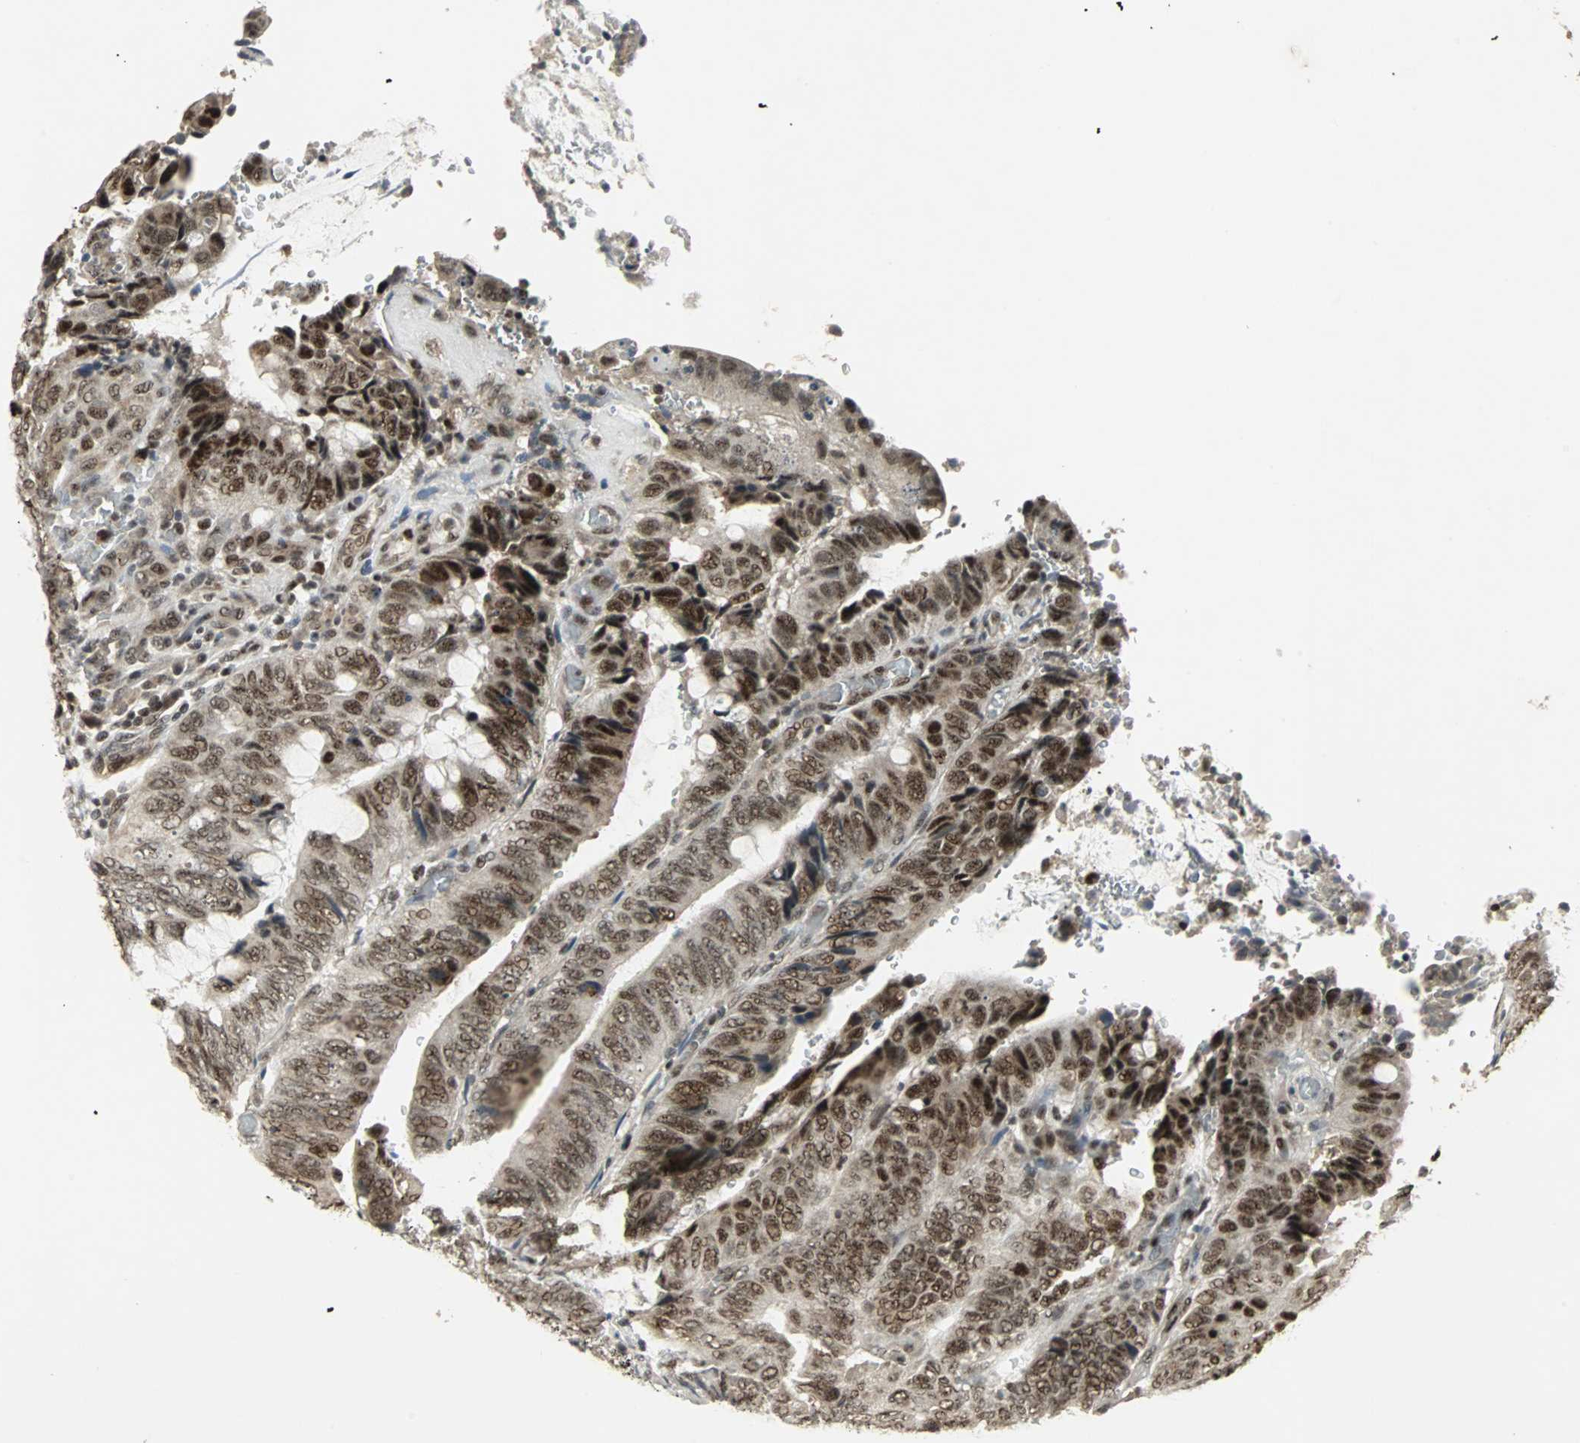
{"staining": {"intensity": "strong", "quantity": ">75%", "location": "nuclear"}, "tissue": "colorectal cancer", "cell_type": "Tumor cells", "image_type": "cancer", "snomed": [{"axis": "morphology", "description": "Normal tissue, NOS"}, {"axis": "morphology", "description": "Adenocarcinoma, NOS"}, {"axis": "topography", "description": "Rectum"}, {"axis": "topography", "description": "Peripheral nerve tissue"}], "caption": "Protein expression analysis of colorectal cancer (adenocarcinoma) reveals strong nuclear staining in approximately >75% of tumor cells. The protein is shown in brown color, while the nuclei are stained blue.", "gene": "MED4", "patient": {"sex": "male", "age": 92}}